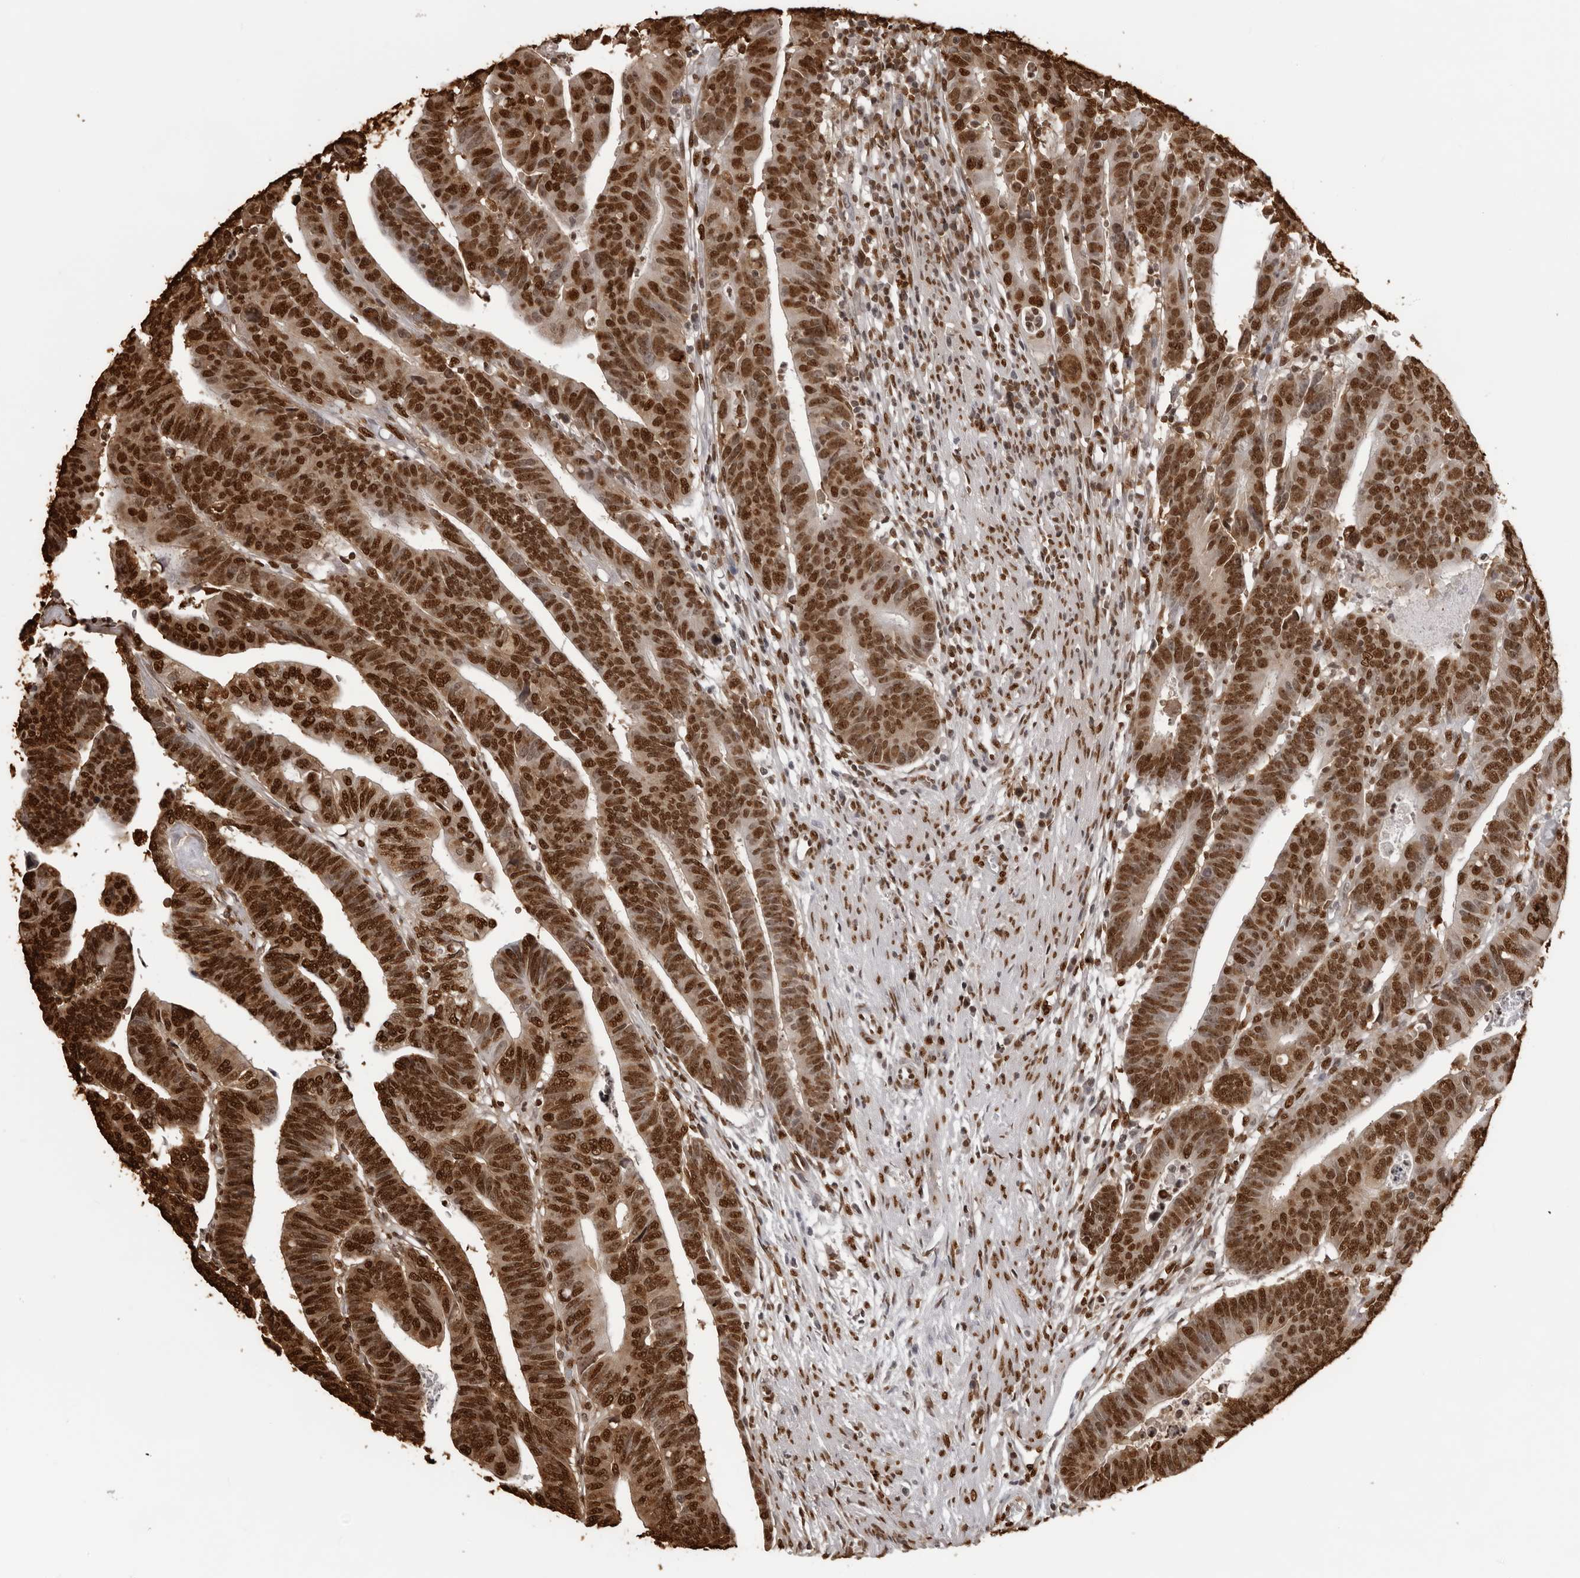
{"staining": {"intensity": "strong", "quantity": ">75%", "location": "nuclear"}, "tissue": "colorectal cancer", "cell_type": "Tumor cells", "image_type": "cancer", "snomed": [{"axis": "morphology", "description": "Adenocarcinoma, NOS"}, {"axis": "topography", "description": "Rectum"}], "caption": "DAB (3,3'-diaminobenzidine) immunohistochemical staining of human colorectal cancer exhibits strong nuclear protein expression in approximately >75% of tumor cells.", "gene": "ZFP91", "patient": {"sex": "female", "age": 65}}